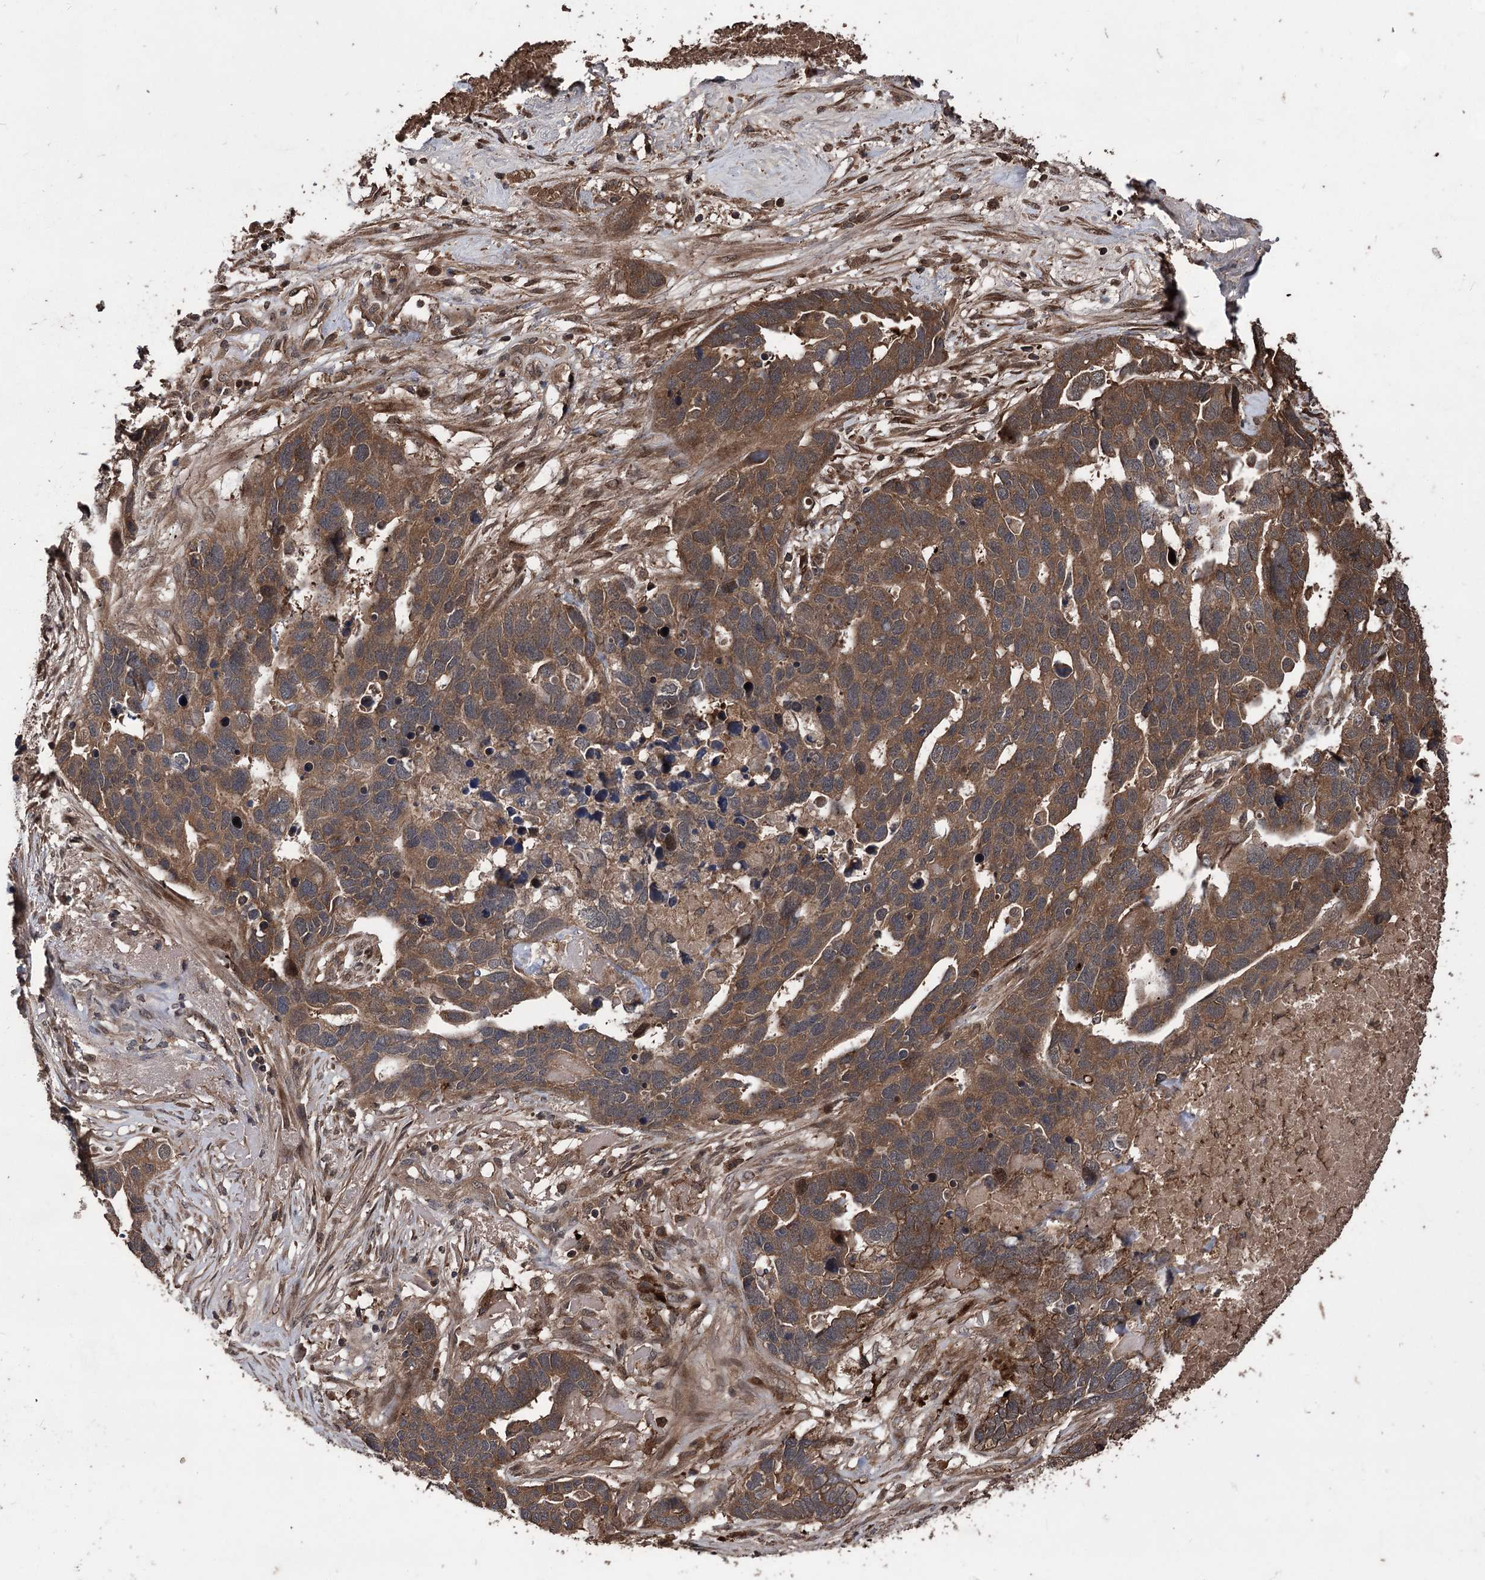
{"staining": {"intensity": "strong", "quantity": ">75%", "location": "cytoplasmic/membranous"}, "tissue": "ovarian cancer", "cell_type": "Tumor cells", "image_type": "cancer", "snomed": [{"axis": "morphology", "description": "Cystadenocarcinoma, serous, NOS"}, {"axis": "topography", "description": "Ovary"}], "caption": "Strong cytoplasmic/membranous protein positivity is present in approximately >75% of tumor cells in serous cystadenocarcinoma (ovarian).", "gene": "RASSF3", "patient": {"sex": "female", "age": 54}}